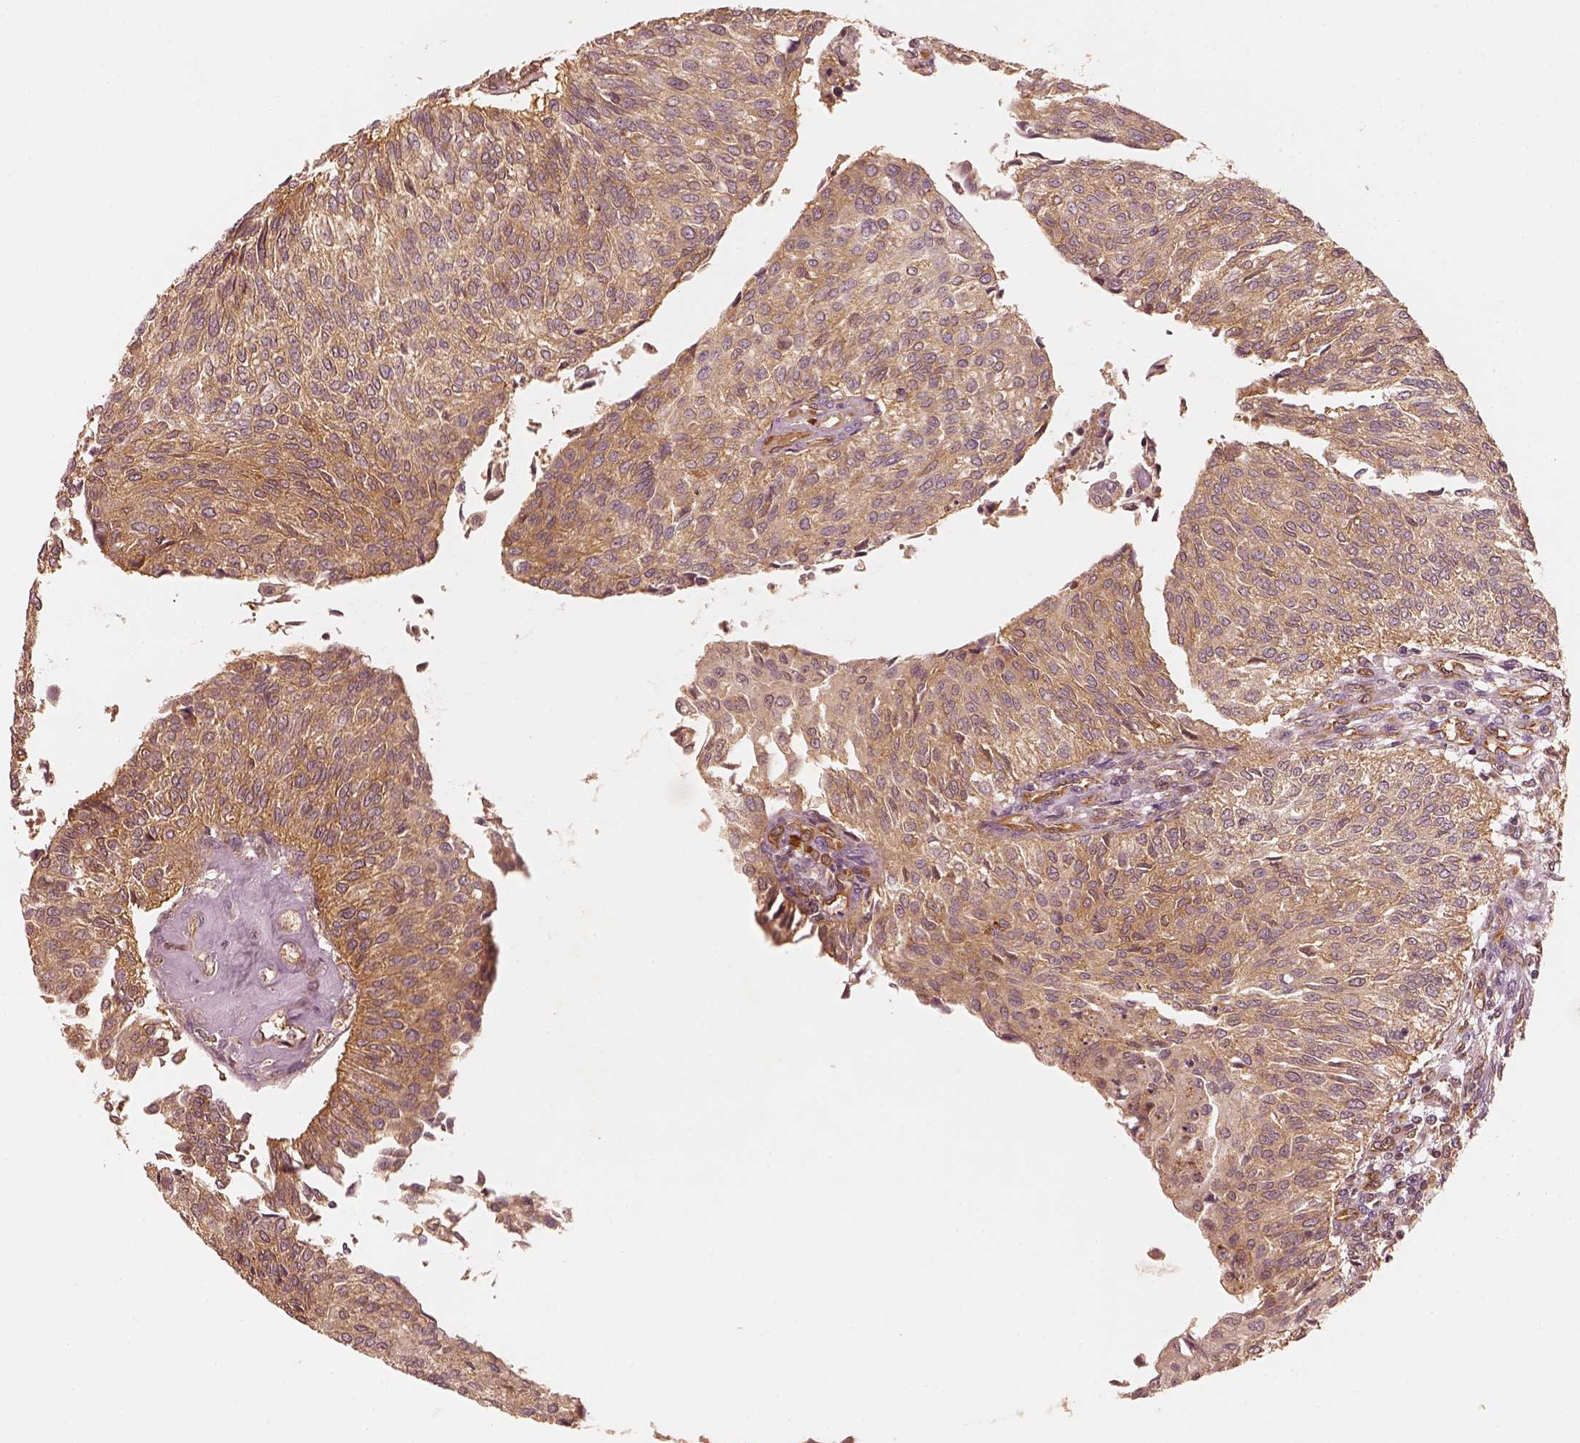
{"staining": {"intensity": "moderate", "quantity": ">75%", "location": "cytoplasmic/membranous"}, "tissue": "urothelial cancer", "cell_type": "Tumor cells", "image_type": "cancer", "snomed": [{"axis": "morphology", "description": "Urothelial carcinoma, NOS"}, {"axis": "topography", "description": "Urinary bladder"}], "caption": "Protein staining exhibits moderate cytoplasmic/membranous expression in approximately >75% of tumor cells in transitional cell carcinoma.", "gene": "FSCN1", "patient": {"sex": "male", "age": 55}}